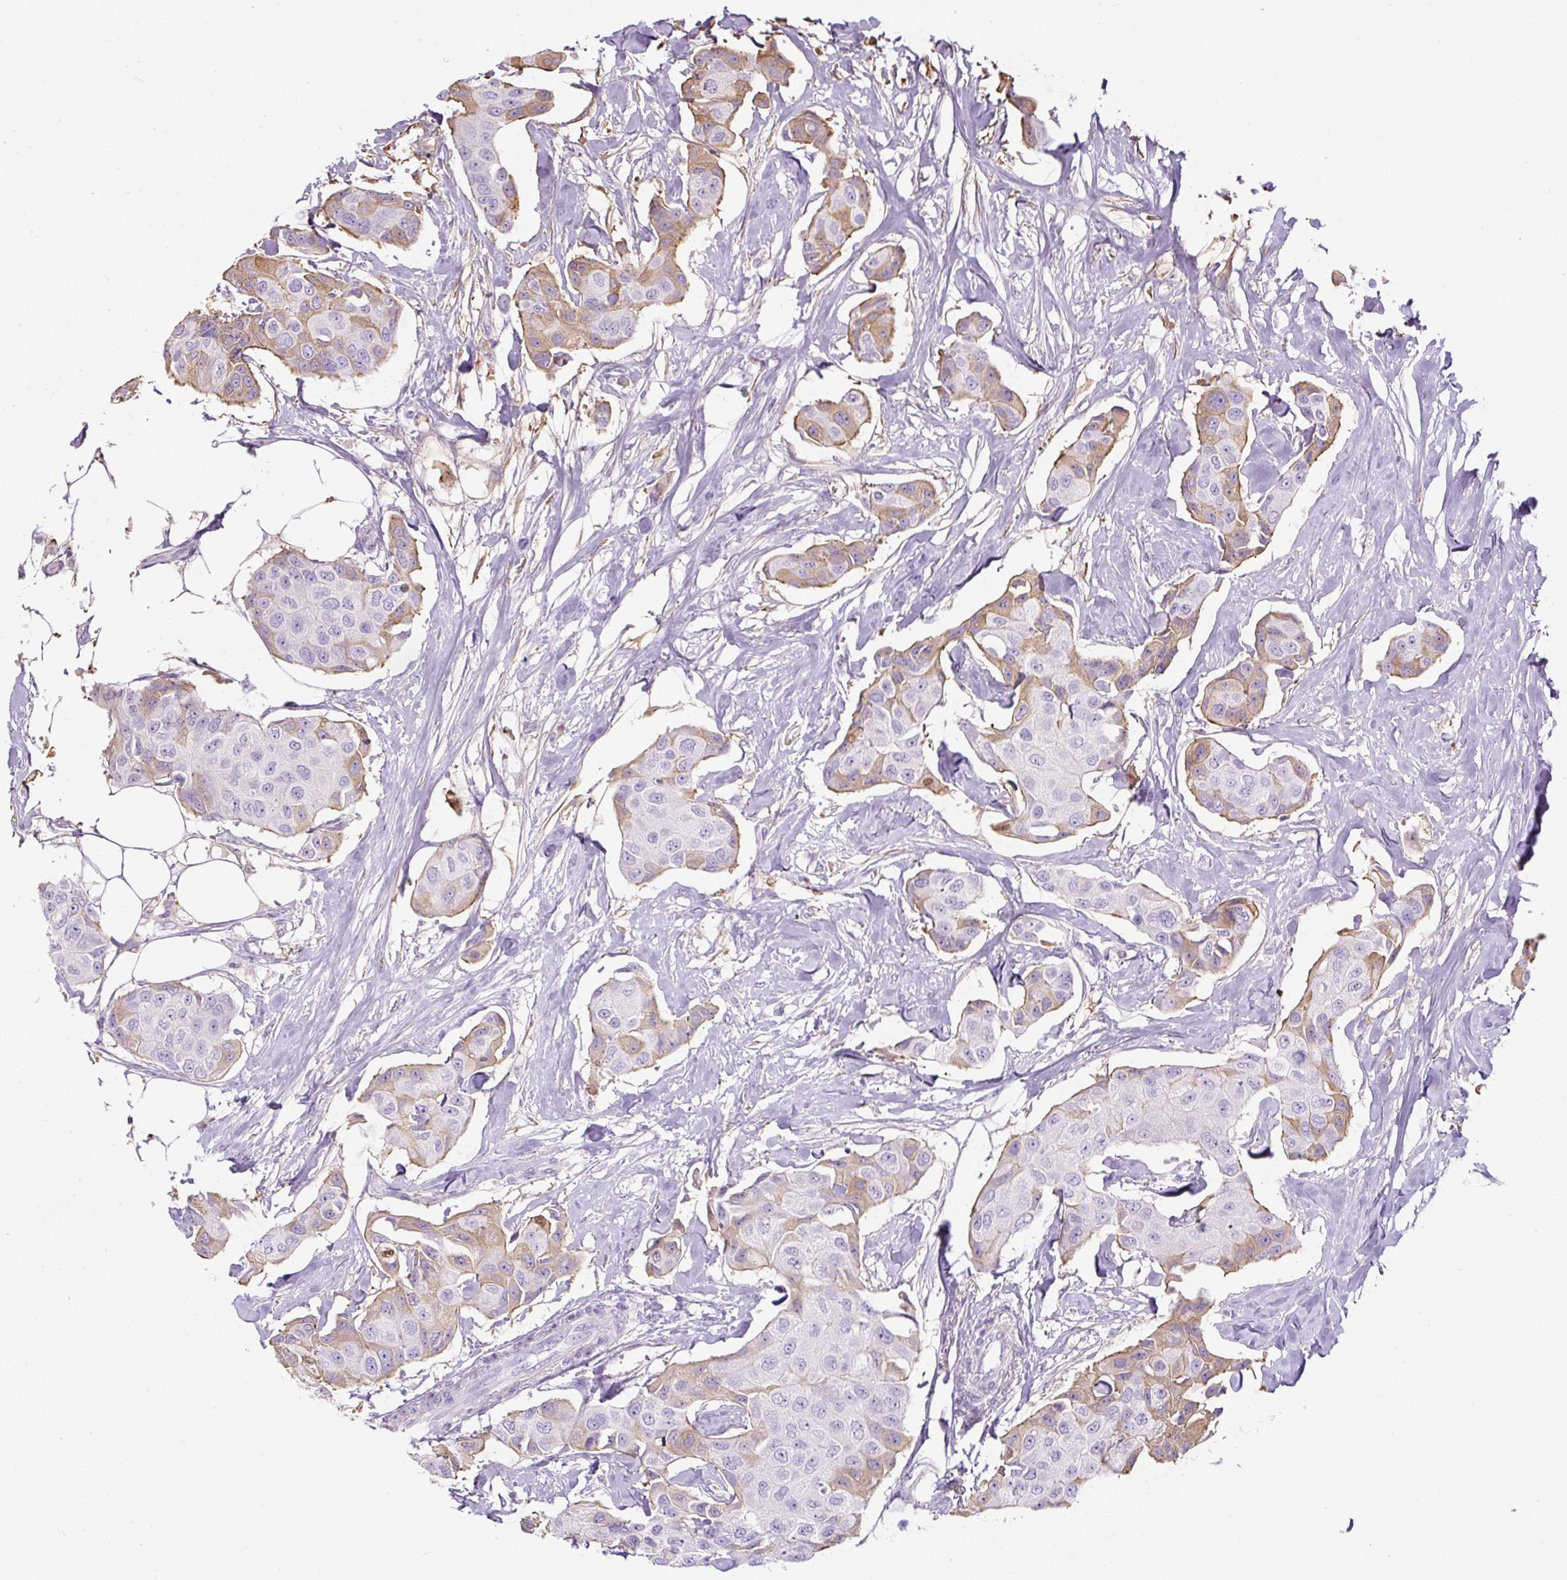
{"staining": {"intensity": "moderate", "quantity": "<25%", "location": "cytoplasmic/membranous"}, "tissue": "breast cancer", "cell_type": "Tumor cells", "image_type": "cancer", "snomed": [{"axis": "morphology", "description": "Duct carcinoma"}, {"axis": "topography", "description": "Breast"}, {"axis": "topography", "description": "Lymph node"}], "caption": "This image displays invasive ductal carcinoma (breast) stained with immunohistochemistry to label a protein in brown. The cytoplasmic/membranous of tumor cells show moderate positivity for the protein. Nuclei are counter-stained blue.", "gene": "APOA1", "patient": {"sex": "female", "age": 80}}